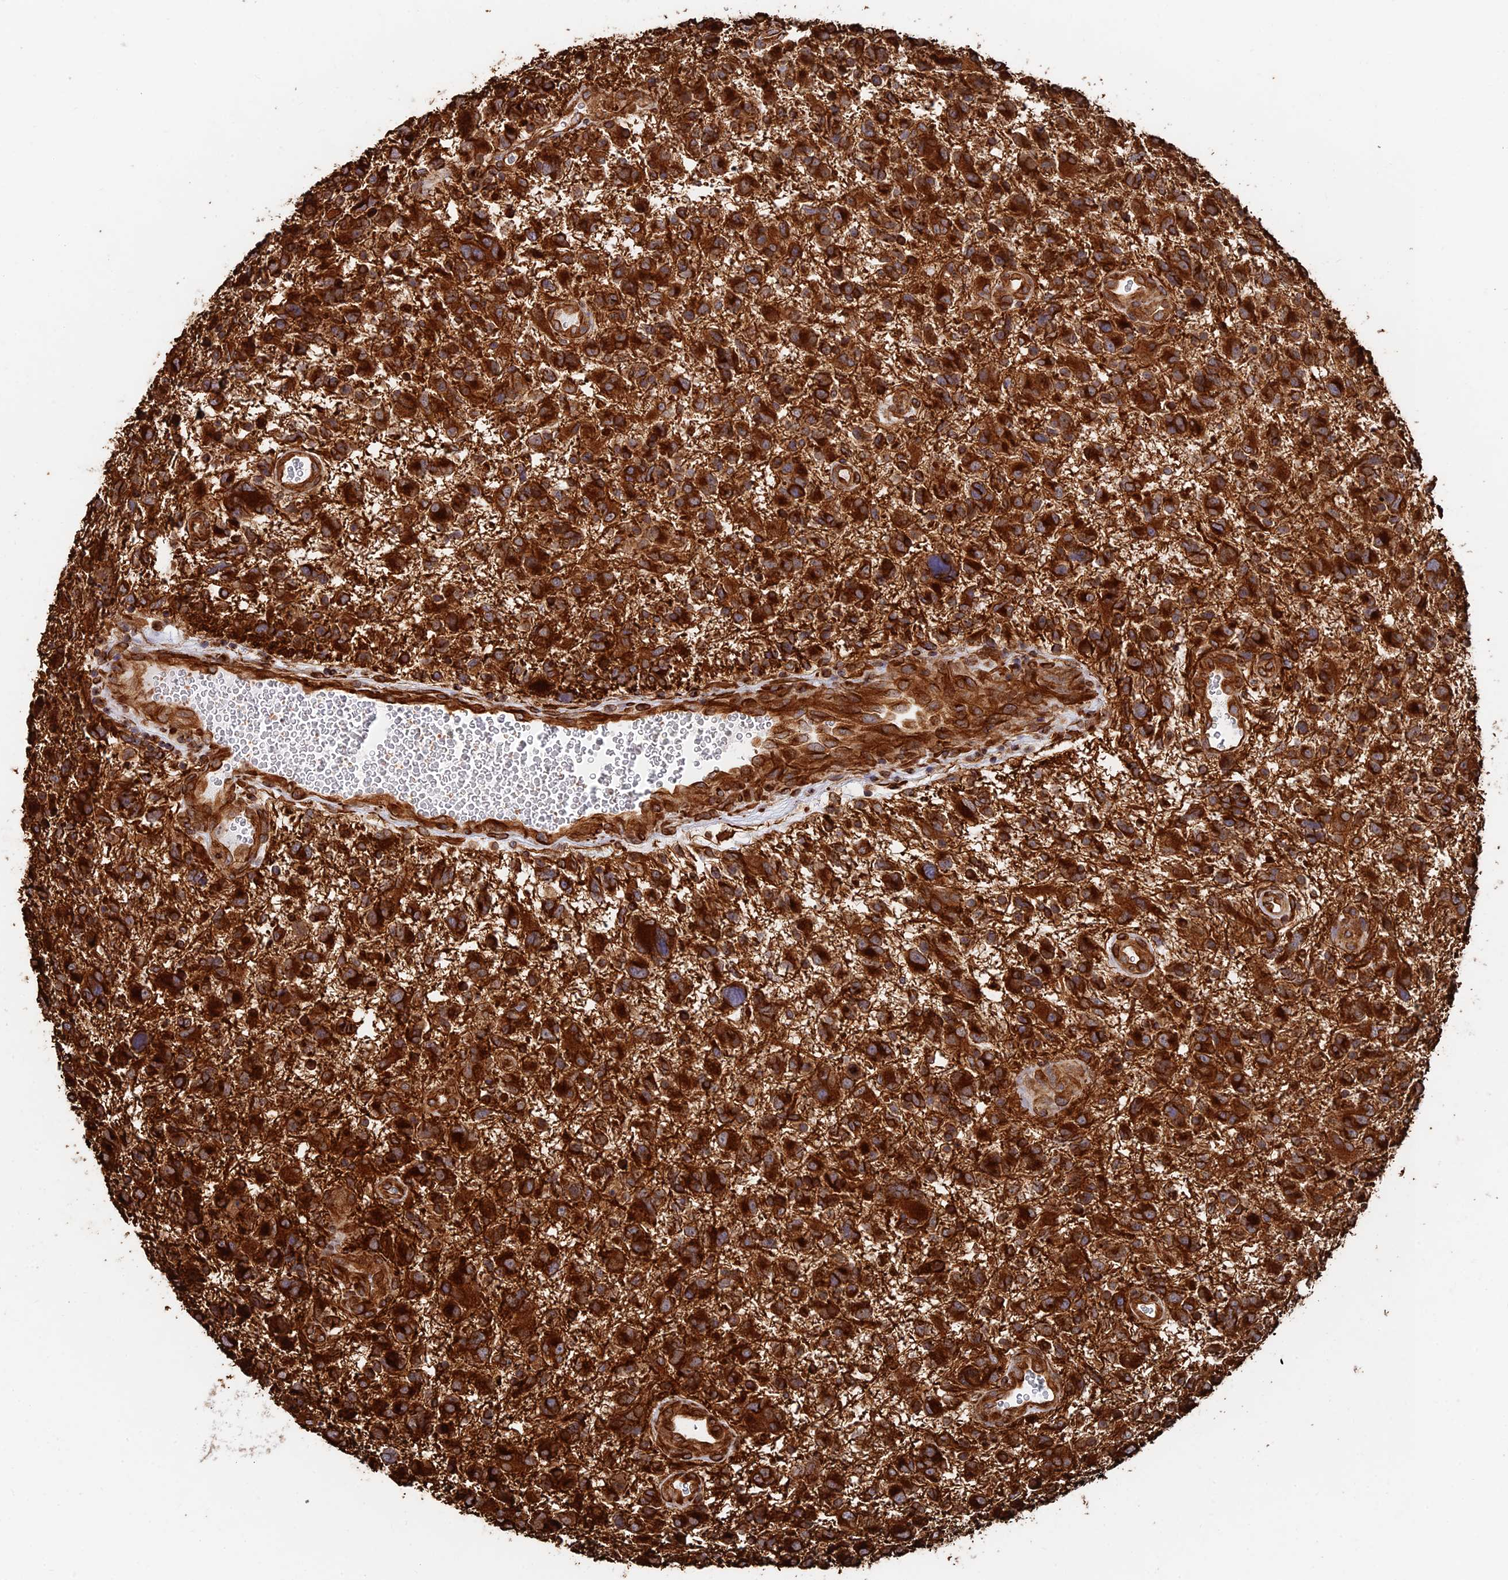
{"staining": {"intensity": "strong", "quantity": ">75%", "location": "cytoplasmic/membranous"}, "tissue": "glioma", "cell_type": "Tumor cells", "image_type": "cancer", "snomed": [{"axis": "morphology", "description": "Glioma, malignant, High grade"}, {"axis": "topography", "description": "Brain"}], "caption": "Human glioma stained with a protein marker shows strong staining in tumor cells.", "gene": "WBP11", "patient": {"sex": "male", "age": 61}}